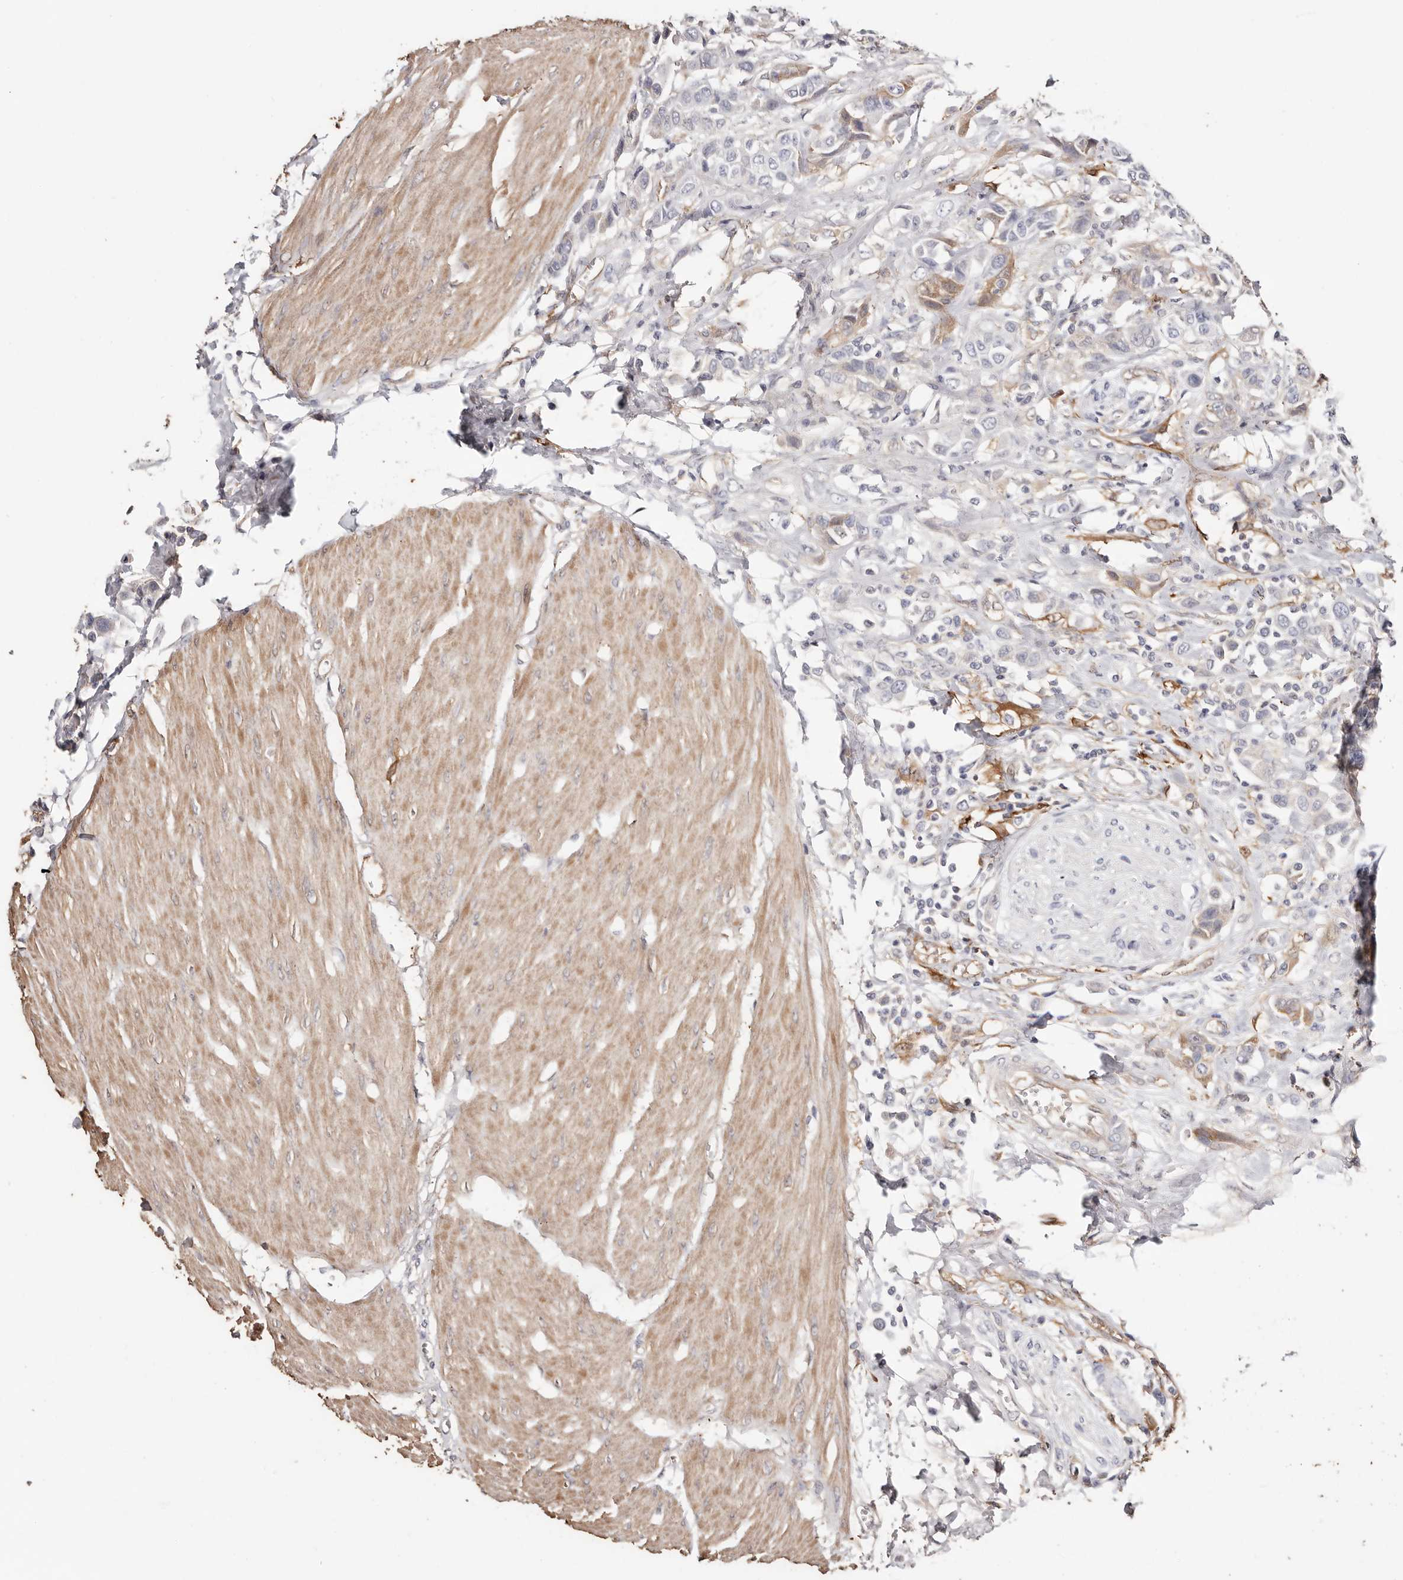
{"staining": {"intensity": "negative", "quantity": "none", "location": "none"}, "tissue": "urothelial cancer", "cell_type": "Tumor cells", "image_type": "cancer", "snomed": [{"axis": "morphology", "description": "Urothelial carcinoma, High grade"}, {"axis": "topography", "description": "Urinary bladder"}], "caption": "Tumor cells show no significant staining in urothelial cancer. The staining was performed using DAB (3,3'-diaminobenzidine) to visualize the protein expression in brown, while the nuclei were stained in blue with hematoxylin (Magnification: 20x).", "gene": "TGM2", "patient": {"sex": "male", "age": 50}}